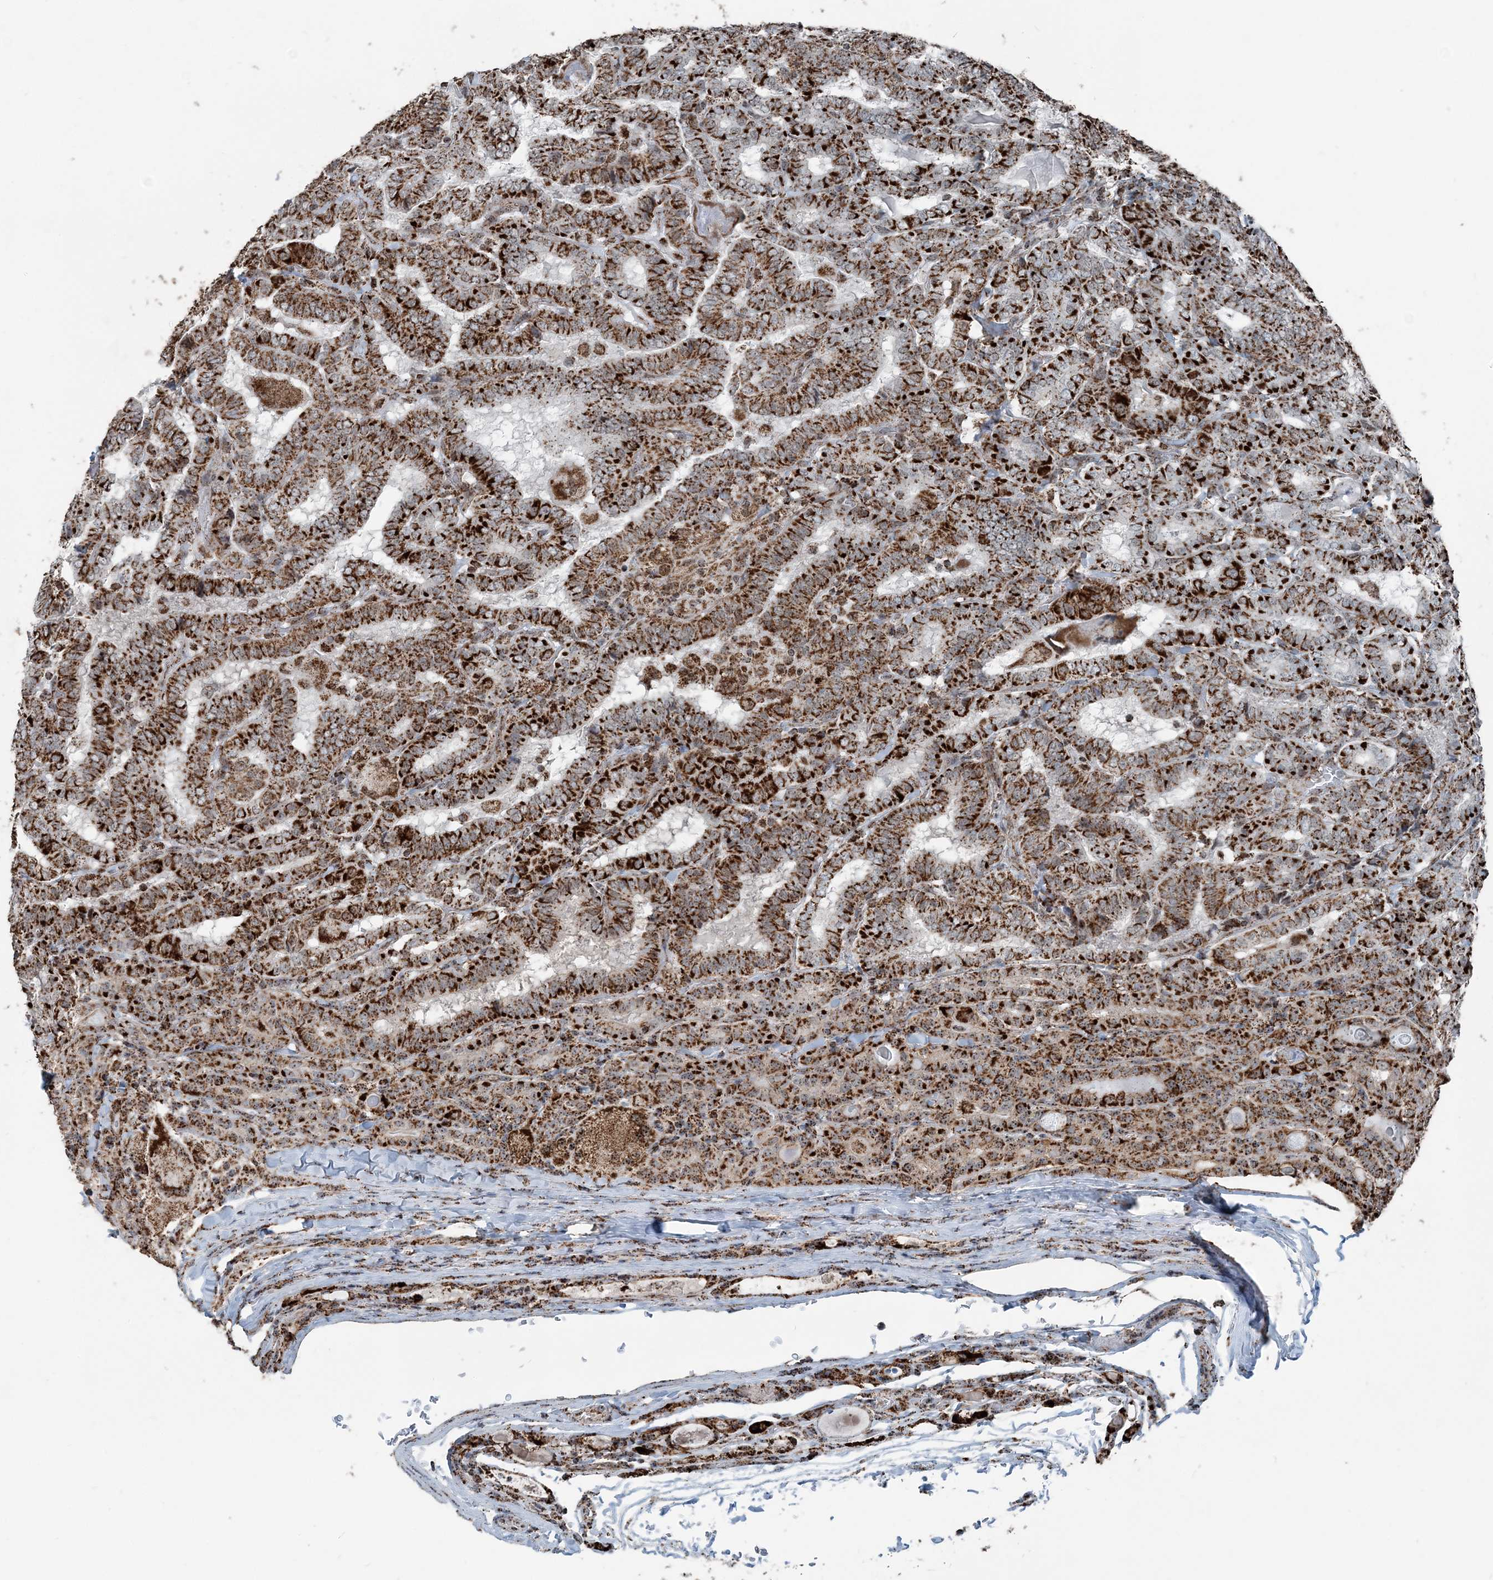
{"staining": {"intensity": "strong", "quantity": ">75%", "location": "cytoplasmic/membranous"}, "tissue": "thyroid cancer", "cell_type": "Tumor cells", "image_type": "cancer", "snomed": [{"axis": "morphology", "description": "Papillary adenocarcinoma, NOS"}, {"axis": "topography", "description": "Thyroid gland"}], "caption": "Protein expression analysis of human thyroid papillary adenocarcinoma reveals strong cytoplasmic/membranous staining in about >75% of tumor cells. The staining was performed using DAB (3,3'-diaminobenzidine), with brown indicating positive protein expression. Nuclei are stained blue with hematoxylin.", "gene": "SUCLG1", "patient": {"sex": "female", "age": 72}}